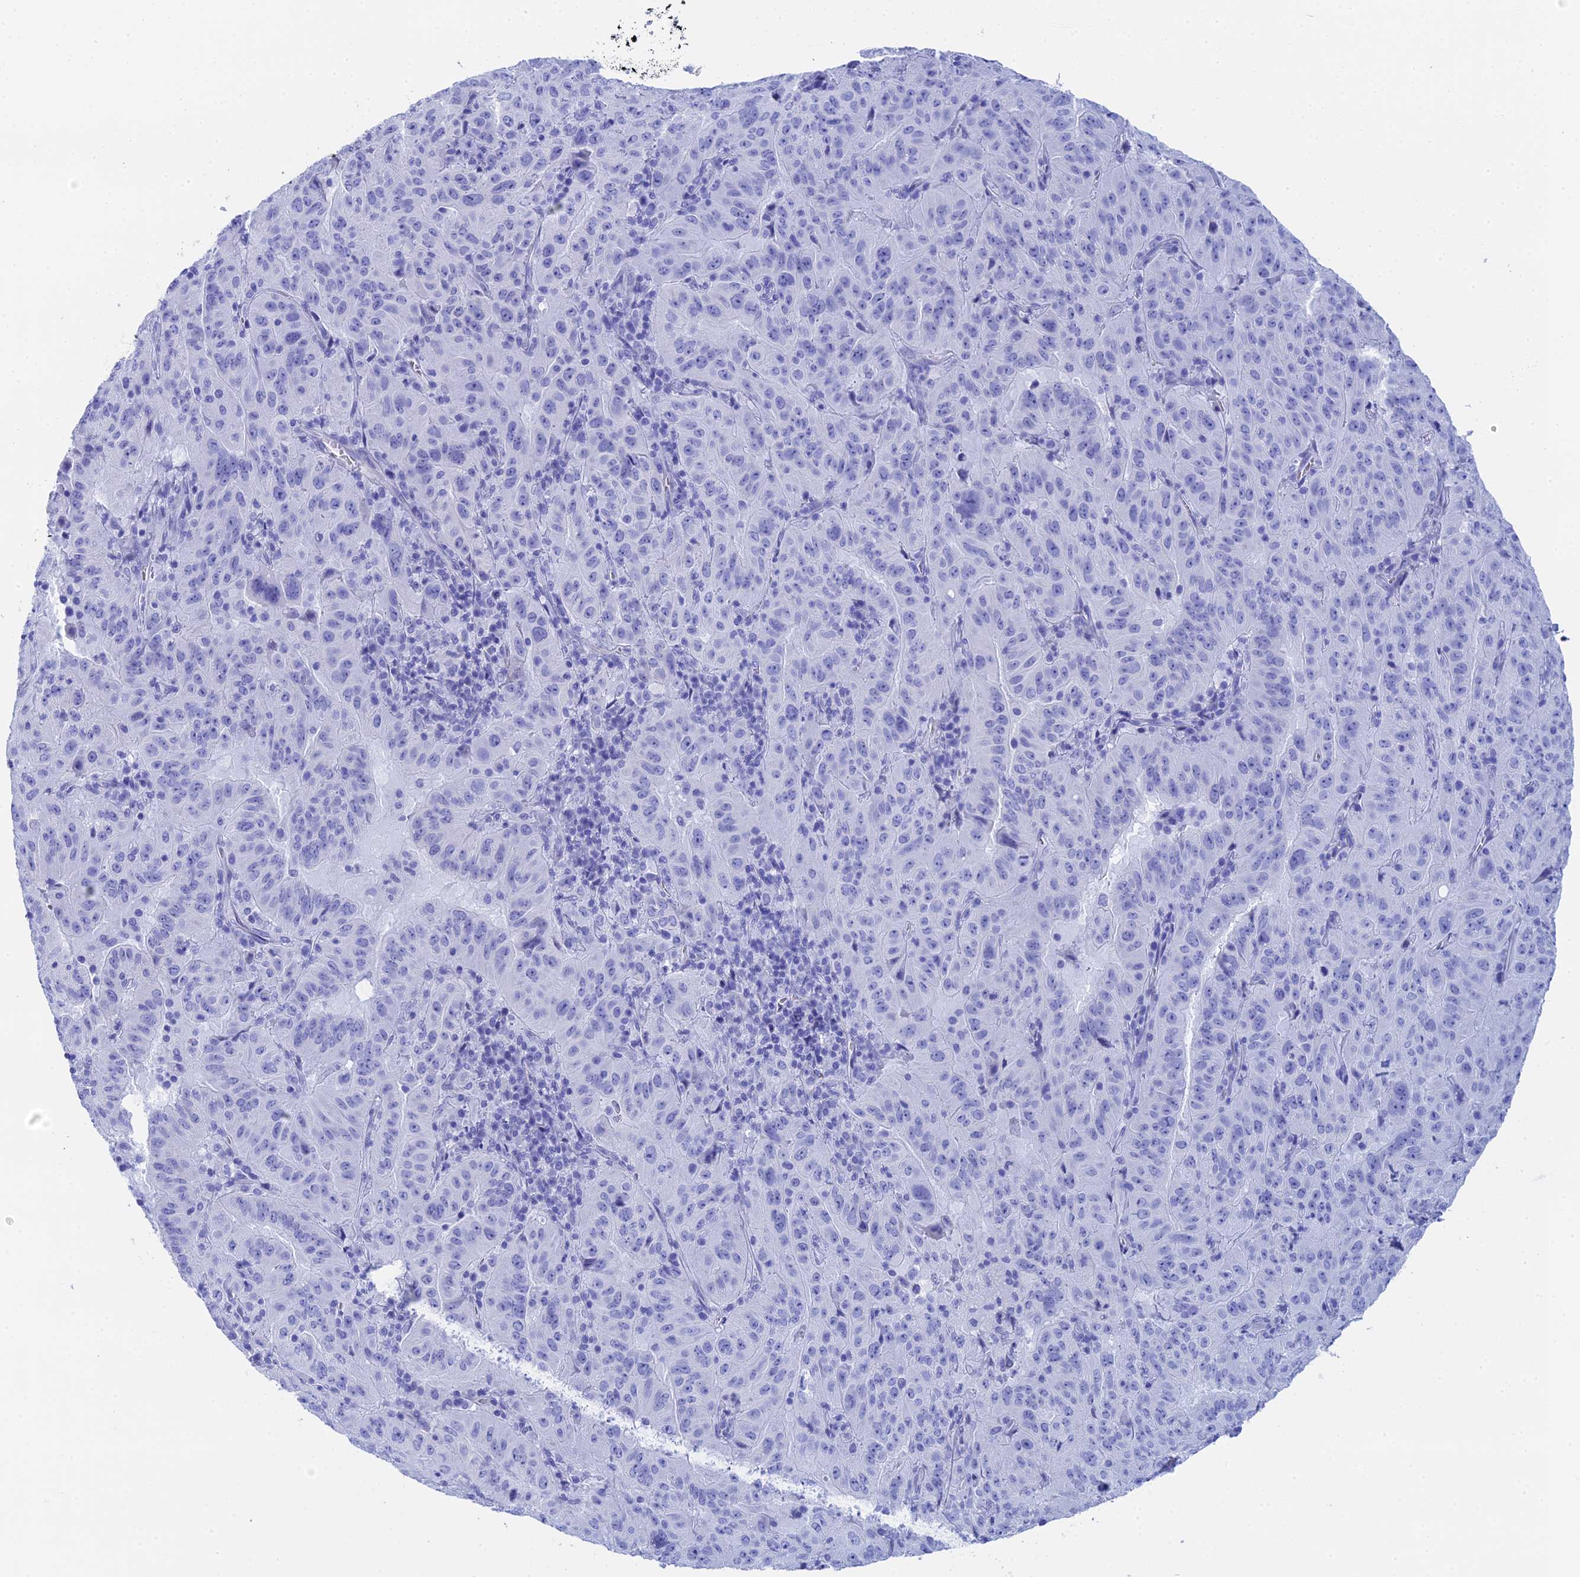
{"staining": {"intensity": "negative", "quantity": "none", "location": "none"}, "tissue": "pancreatic cancer", "cell_type": "Tumor cells", "image_type": "cancer", "snomed": [{"axis": "morphology", "description": "Adenocarcinoma, NOS"}, {"axis": "topography", "description": "Pancreas"}], "caption": "The photomicrograph displays no staining of tumor cells in adenocarcinoma (pancreatic).", "gene": "TEX101", "patient": {"sex": "male", "age": 63}}